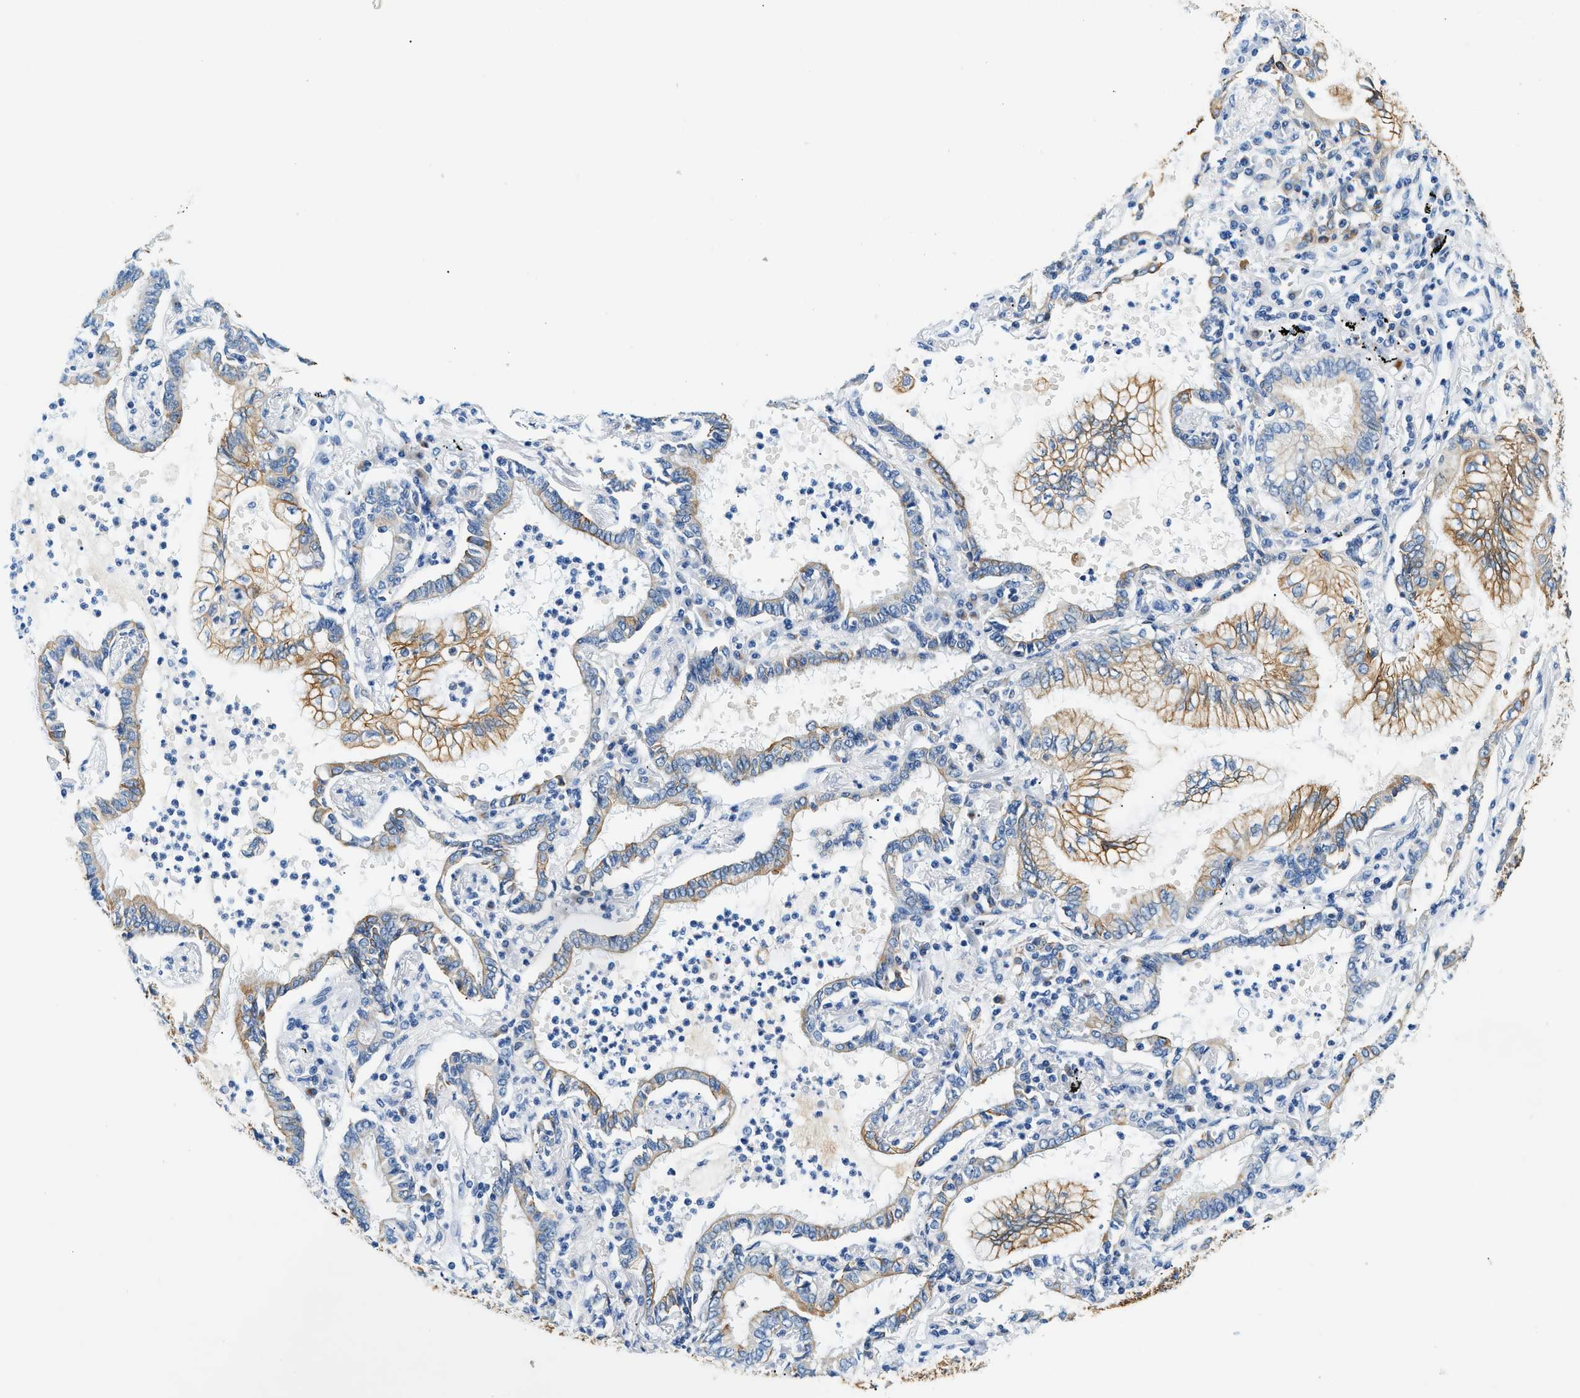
{"staining": {"intensity": "moderate", "quantity": "25%-75%", "location": "cytoplasmic/membranous"}, "tissue": "lung cancer", "cell_type": "Tumor cells", "image_type": "cancer", "snomed": [{"axis": "morphology", "description": "Normal tissue, NOS"}, {"axis": "morphology", "description": "Adenocarcinoma, NOS"}, {"axis": "topography", "description": "Bronchus"}, {"axis": "topography", "description": "Lung"}], "caption": "Lung cancer stained for a protein (brown) demonstrates moderate cytoplasmic/membranous positive staining in approximately 25%-75% of tumor cells.", "gene": "STXBP2", "patient": {"sex": "female", "age": 70}}